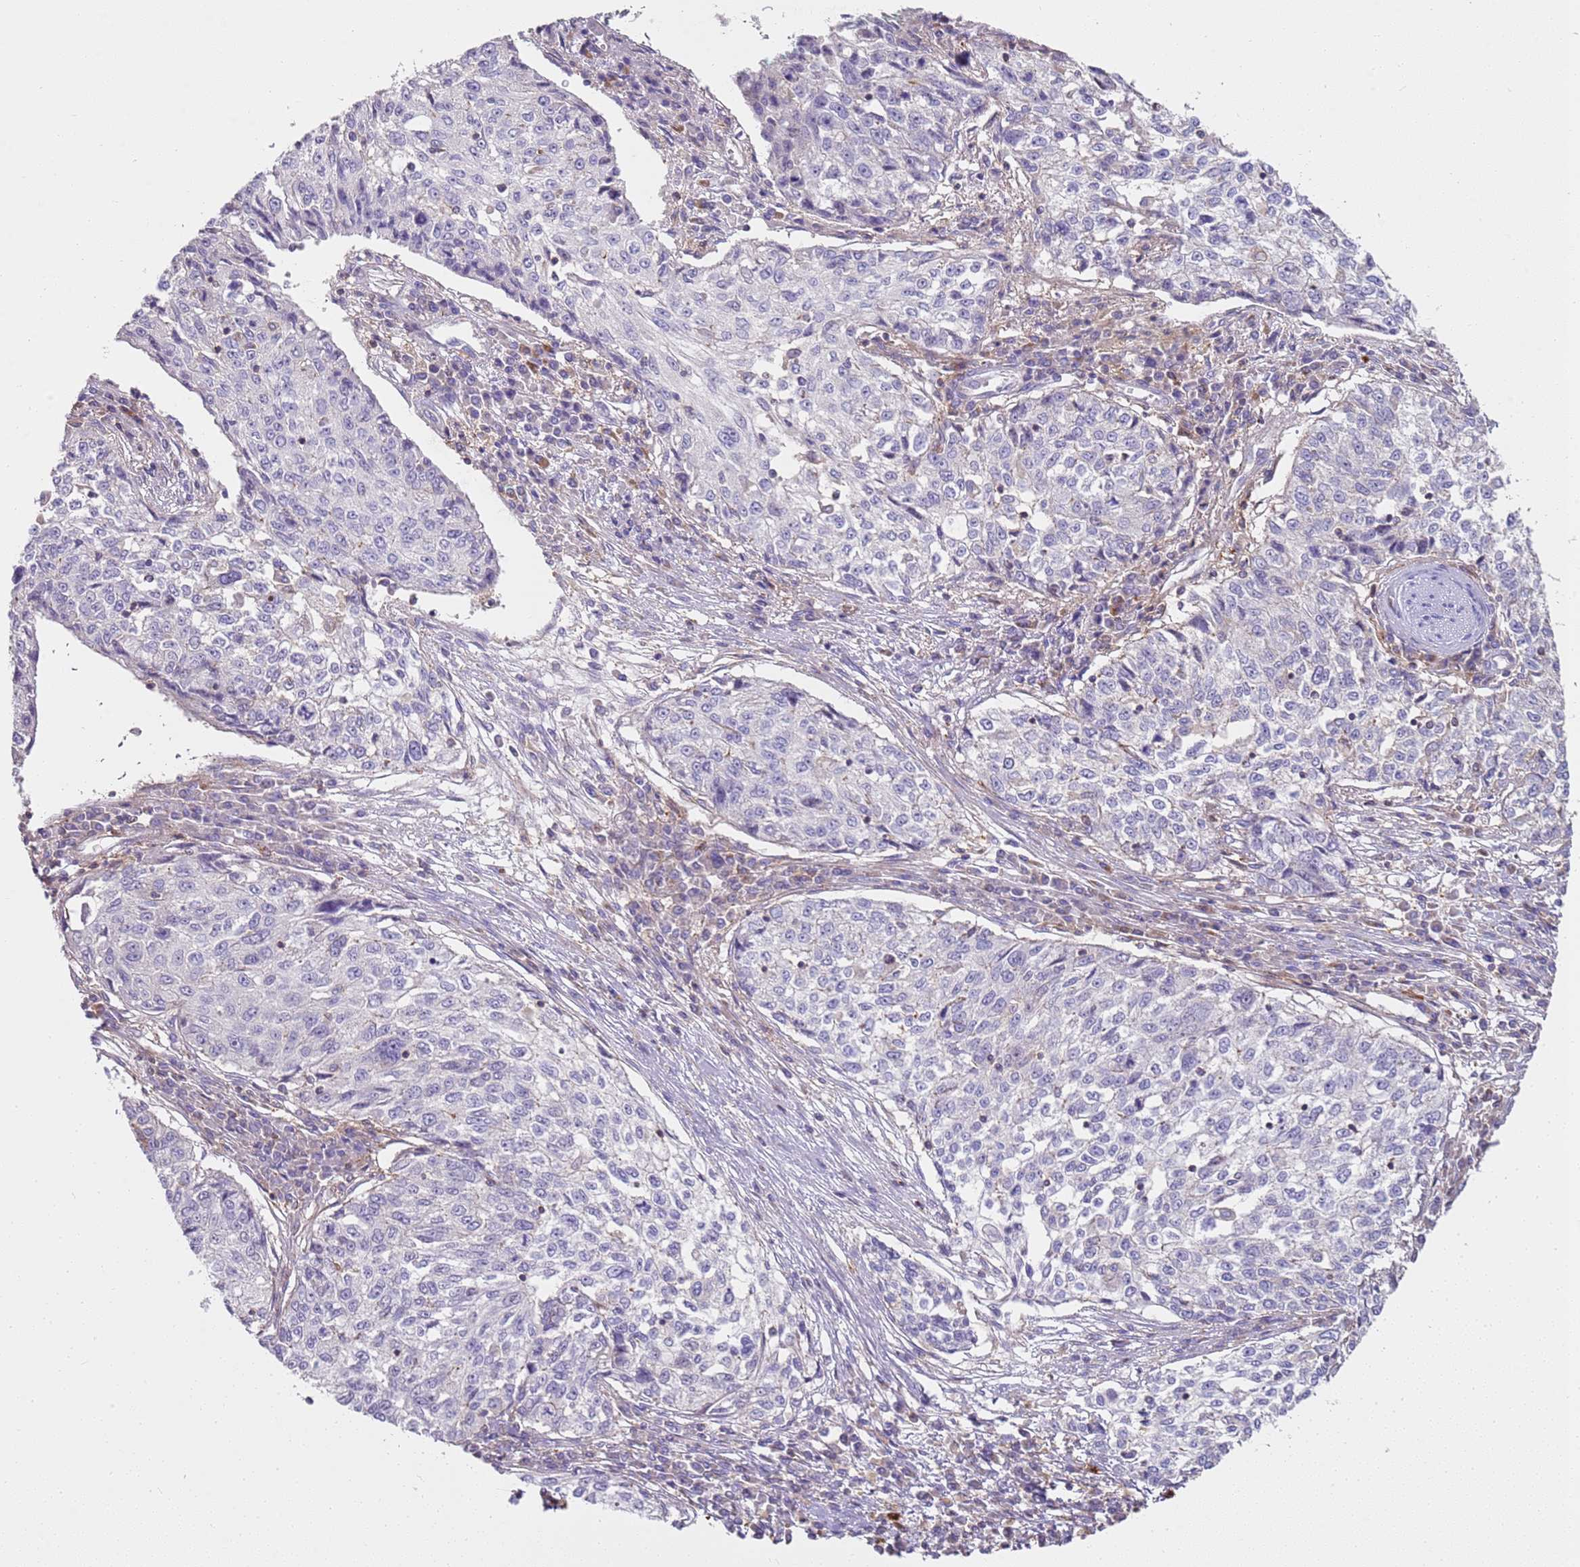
{"staining": {"intensity": "negative", "quantity": "none", "location": "none"}, "tissue": "cervical cancer", "cell_type": "Tumor cells", "image_type": "cancer", "snomed": [{"axis": "morphology", "description": "Squamous cell carcinoma, NOS"}, {"axis": "topography", "description": "Cervix"}], "caption": "Tumor cells are negative for protein expression in human cervical squamous cell carcinoma.", "gene": "FPR1", "patient": {"sex": "female", "age": 57}}